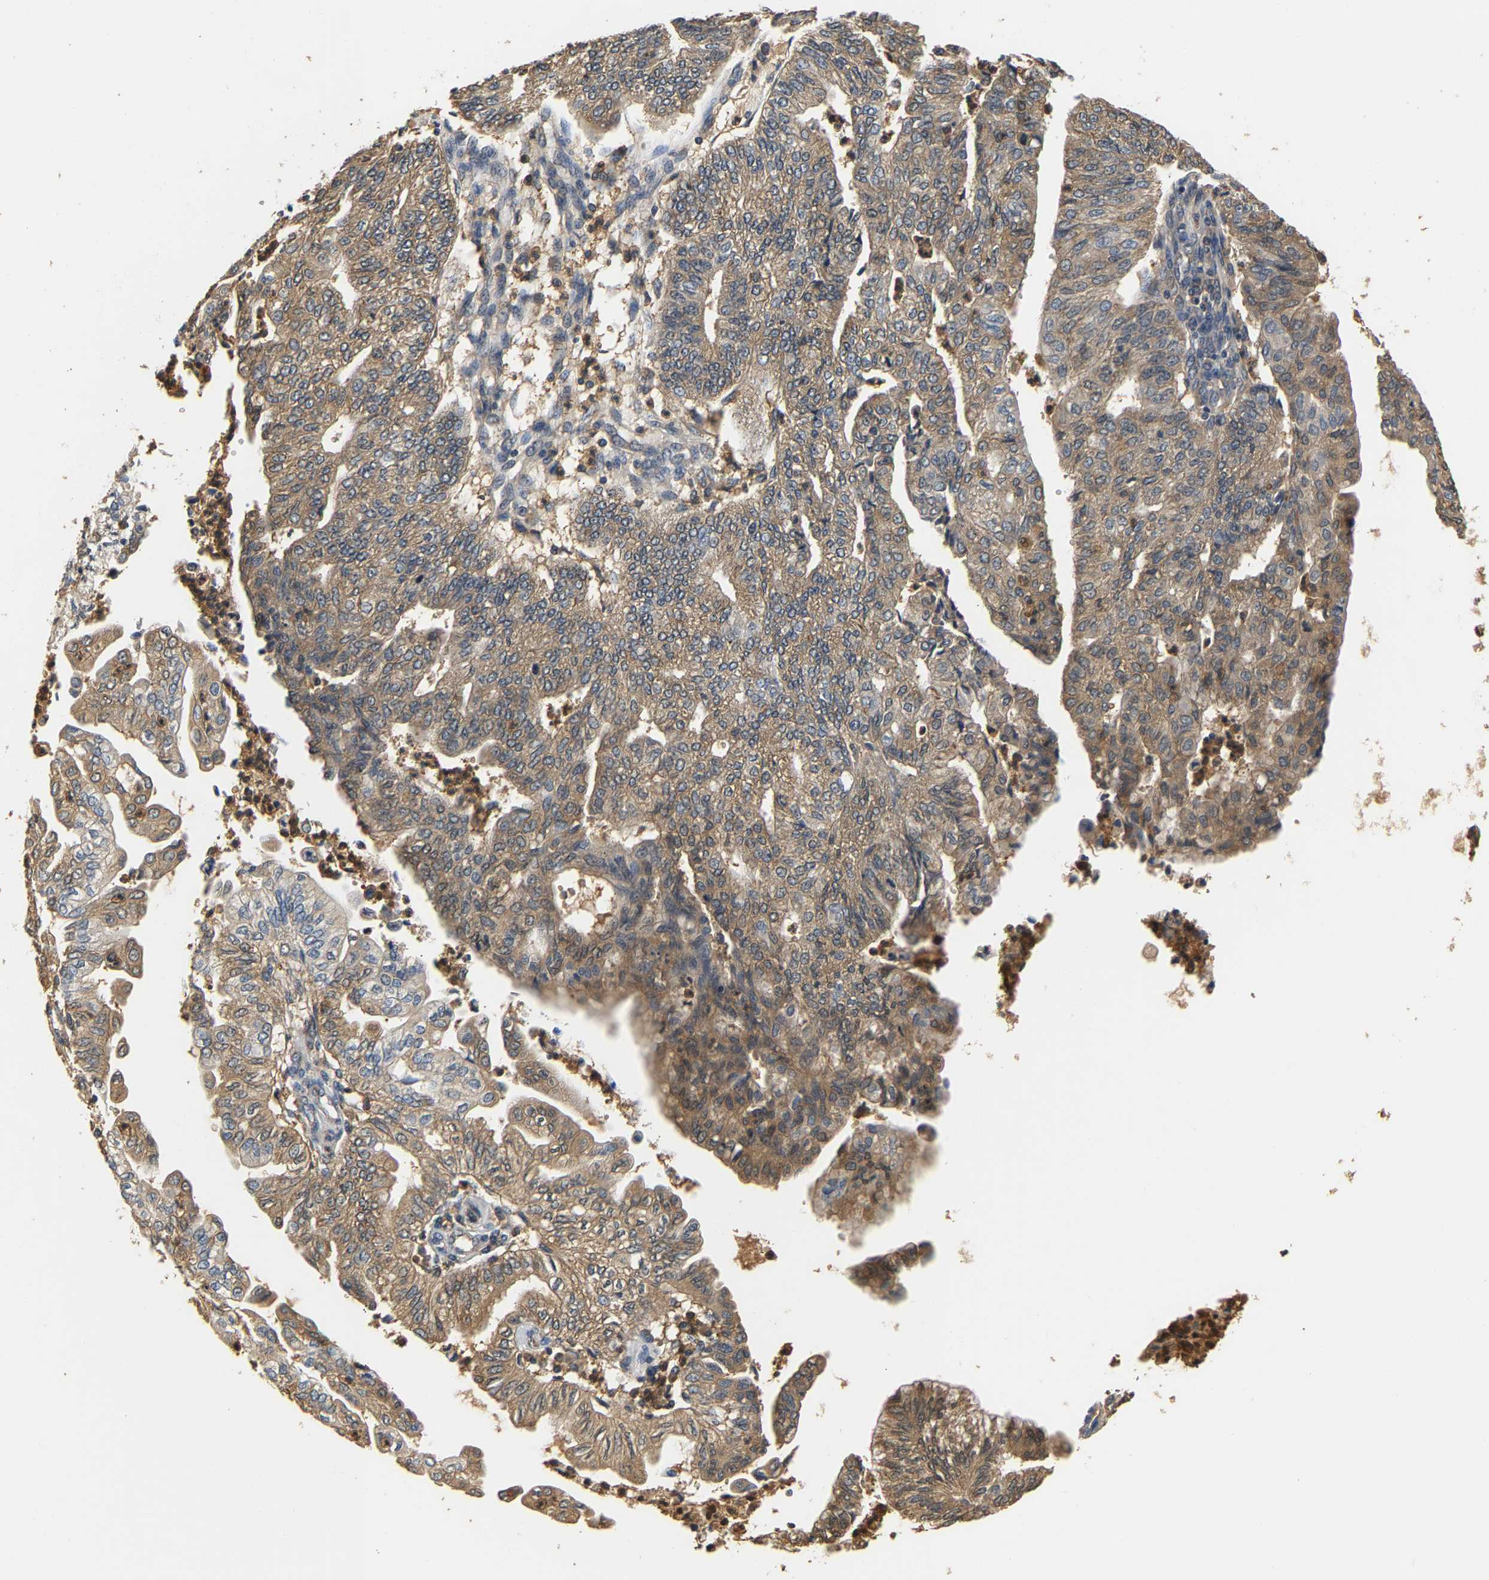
{"staining": {"intensity": "moderate", "quantity": ">75%", "location": "cytoplasmic/membranous"}, "tissue": "endometrial cancer", "cell_type": "Tumor cells", "image_type": "cancer", "snomed": [{"axis": "morphology", "description": "Adenocarcinoma, NOS"}, {"axis": "topography", "description": "Endometrium"}], "caption": "IHC (DAB) staining of human endometrial cancer (adenocarcinoma) exhibits moderate cytoplasmic/membranous protein positivity in approximately >75% of tumor cells.", "gene": "GPI", "patient": {"sex": "female", "age": 59}}